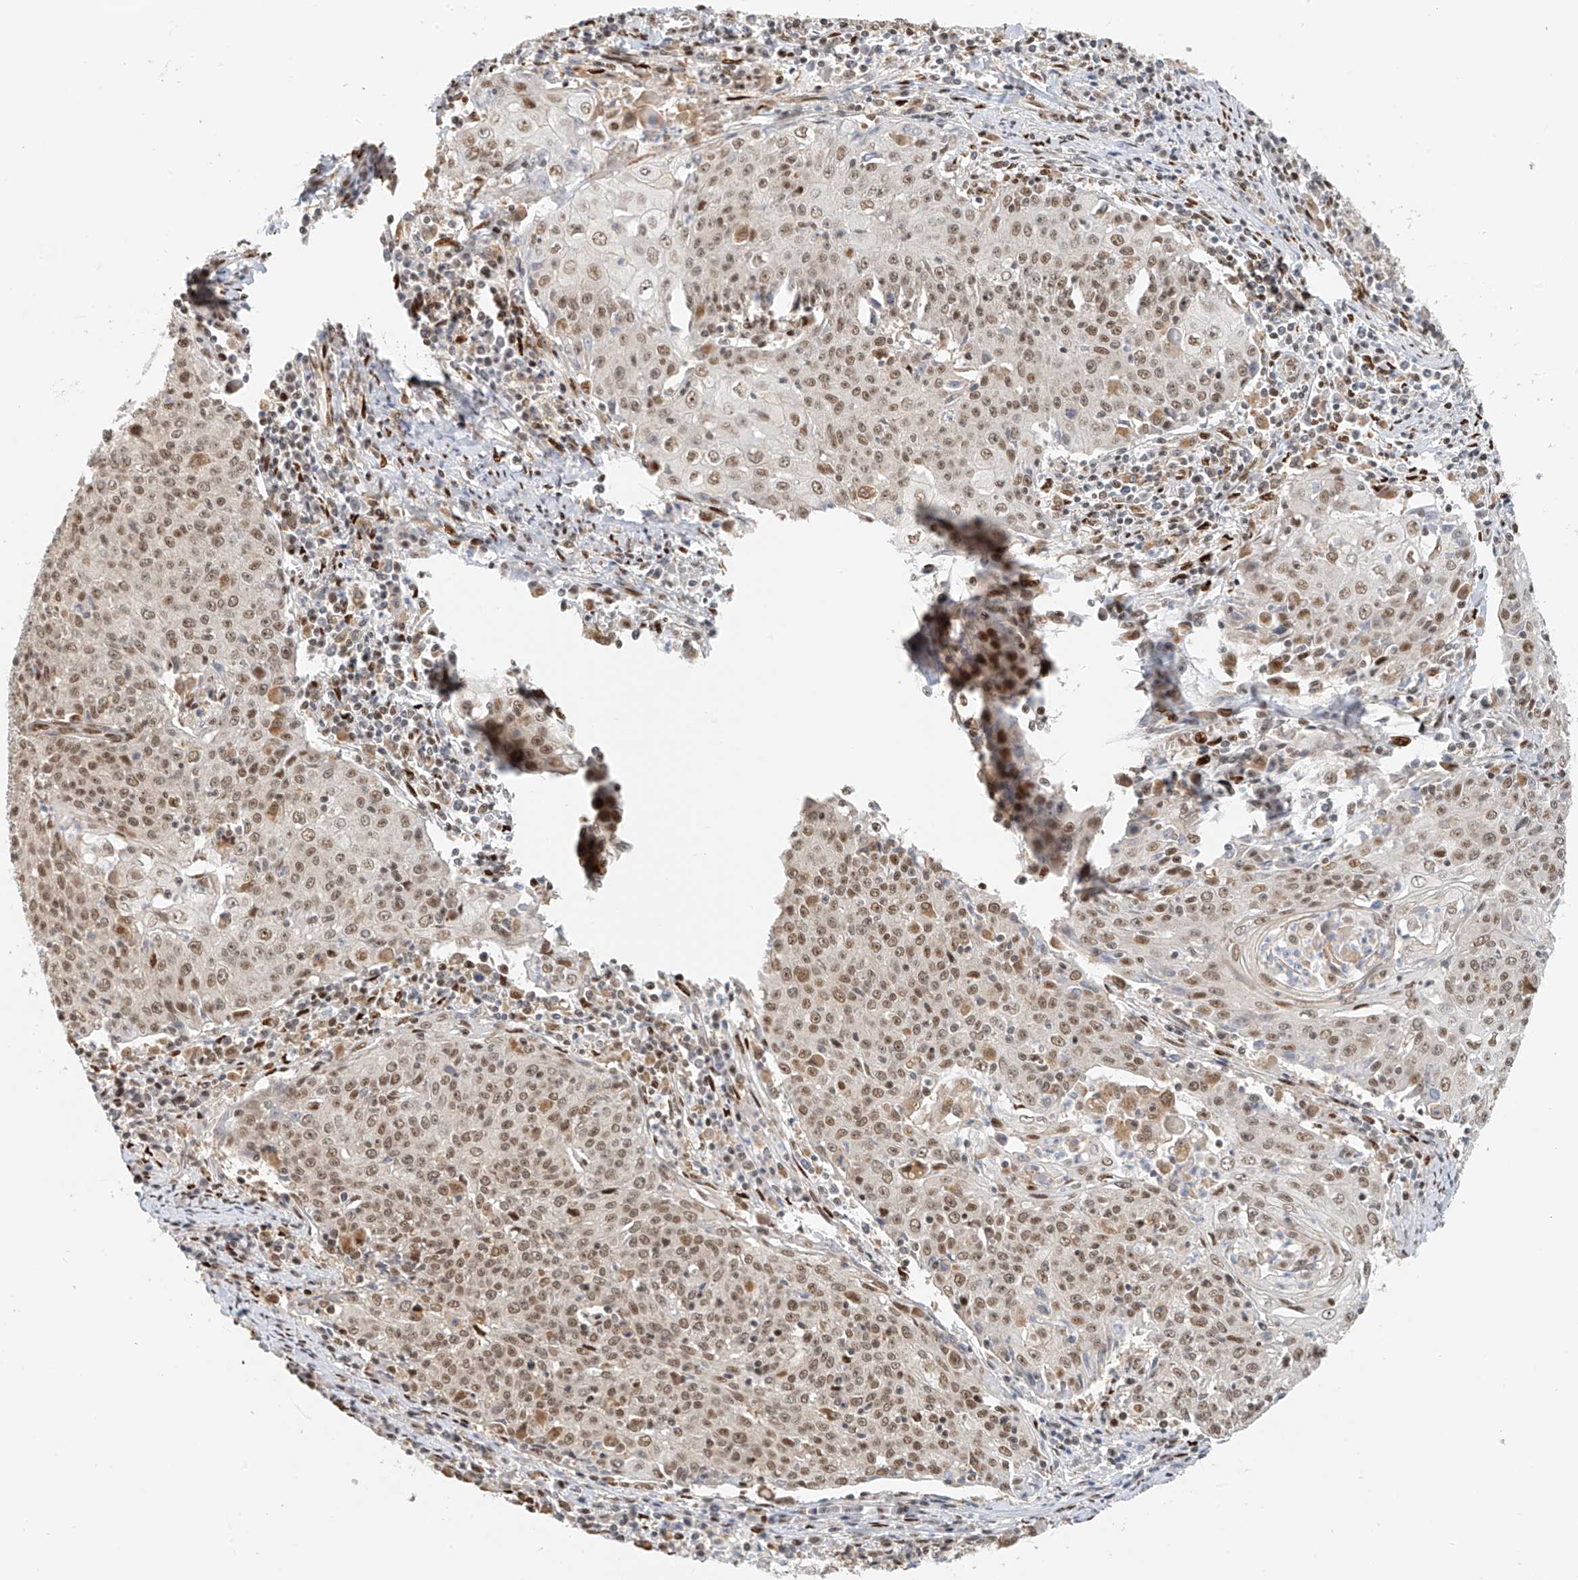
{"staining": {"intensity": "moderate", "quantity": ">75%", "location": "nuclear"}, "tissue": "cervical cancer", "cell_type": "Tumor cells", "image_type": "cancer", "snomed": [{"axis": "morphology", "description": "Squamous cell carcinoma, NOS"}, {"axis": "topography", "description": "Cervix"}], "caption": "This photomicrograph reveals IHC staining of cervical squamous cell carcinoma, with medium moderate nuclear positivity in about >75% of tumor cells.", "gene": "ZNF514", "patient": {"sex": "female", "age": 48}}